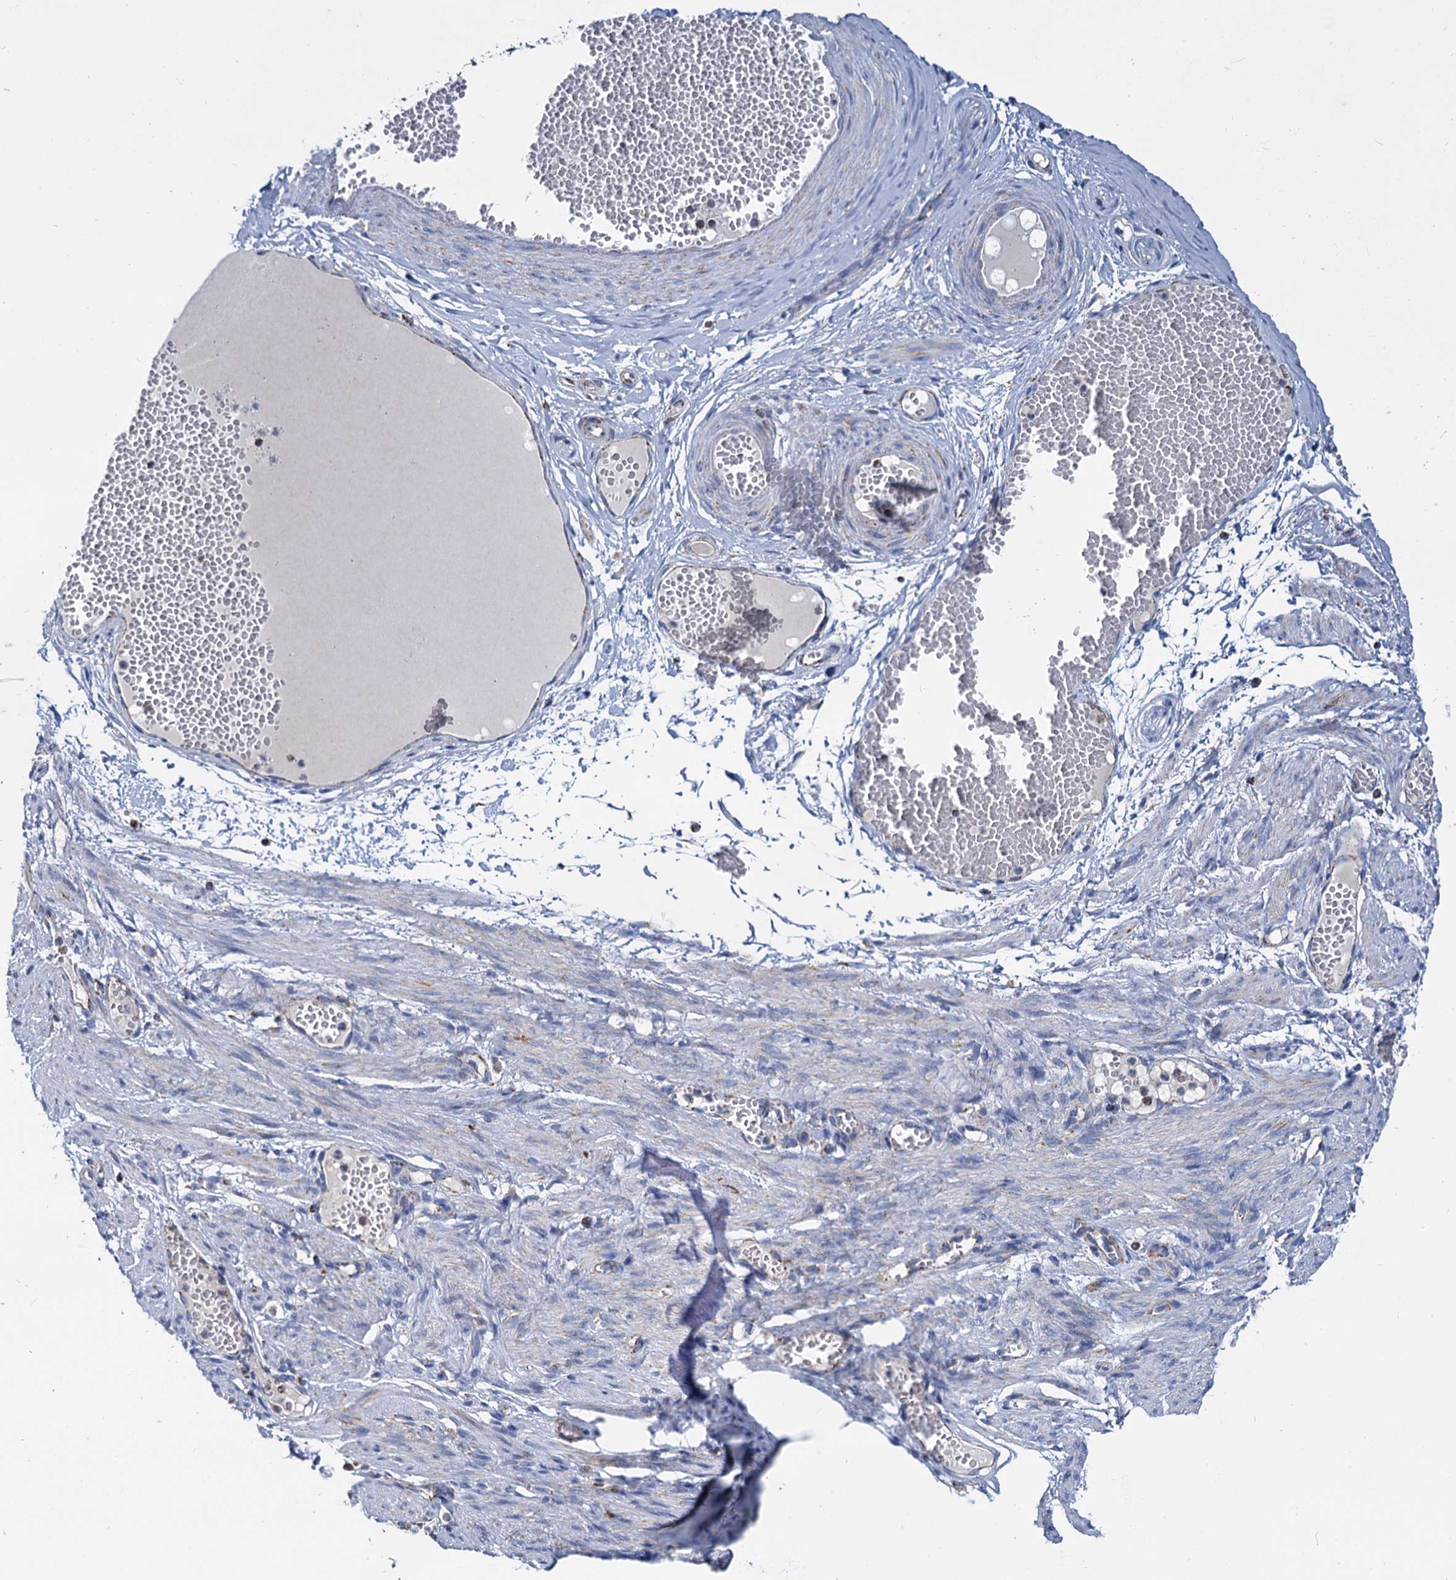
{"staining": {"intensity": "negative", "quantity": "none", "location": "none"}, "tissue": "adipose tissue", "cell_type": "Adipocytes", "image_type": "normal", "snomed": [{"axis": "morphology", "description": "Normal tissue, NOS"}, {"axis": "topography", "description": "Smooth muscle"}, {"axis": "topography", "description": "Peripheral nerve tissue"}], "caption": "Immunohistochemistry of benign human adipose tissue reveals no expression in adipocytes.", "gene": "CCP110", "patient": {"sex": "female", "age": 39}}